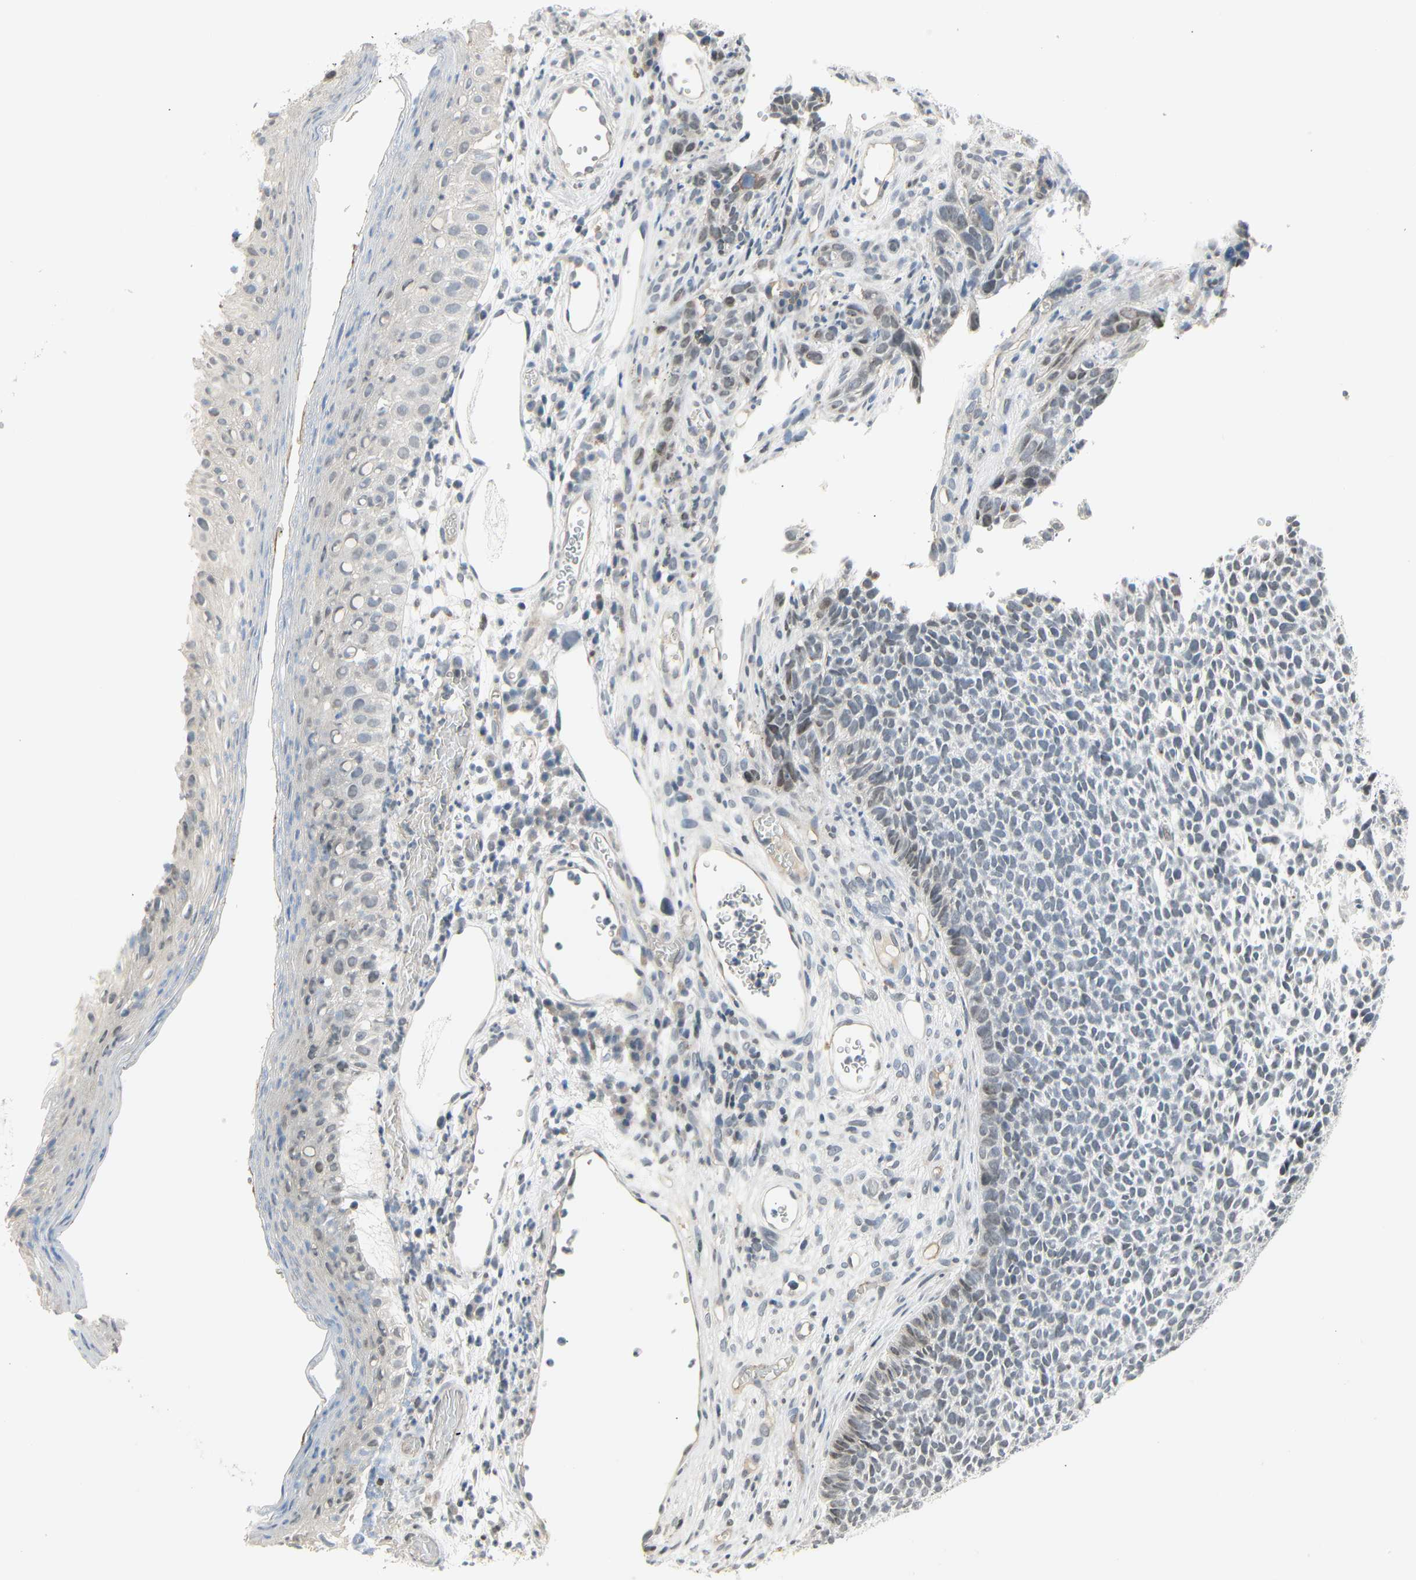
{"staining": {"intensity": "weak", "quantity": "<25%", "location": "nuclear"}, "tissue": "skin cancer", "cell_type": "Tumor cells", "image_type": "cancer", "snomed": [{"axis": "morphology", "description": "Basal cell carcinoma"}, {"axis": "topography", "description": "Skin"}], "caption": "The micrograph demonstrates no staining of tumor cells in skin cancer (basal cell carcinoma). The staining is performed using DAB (3,3'-diaminobenzidine) brown chromogen with nuclei counter-stained in using hematoxylin.", "gene": "IMPG2", "patient": {"sex": "female", "age": 84}}